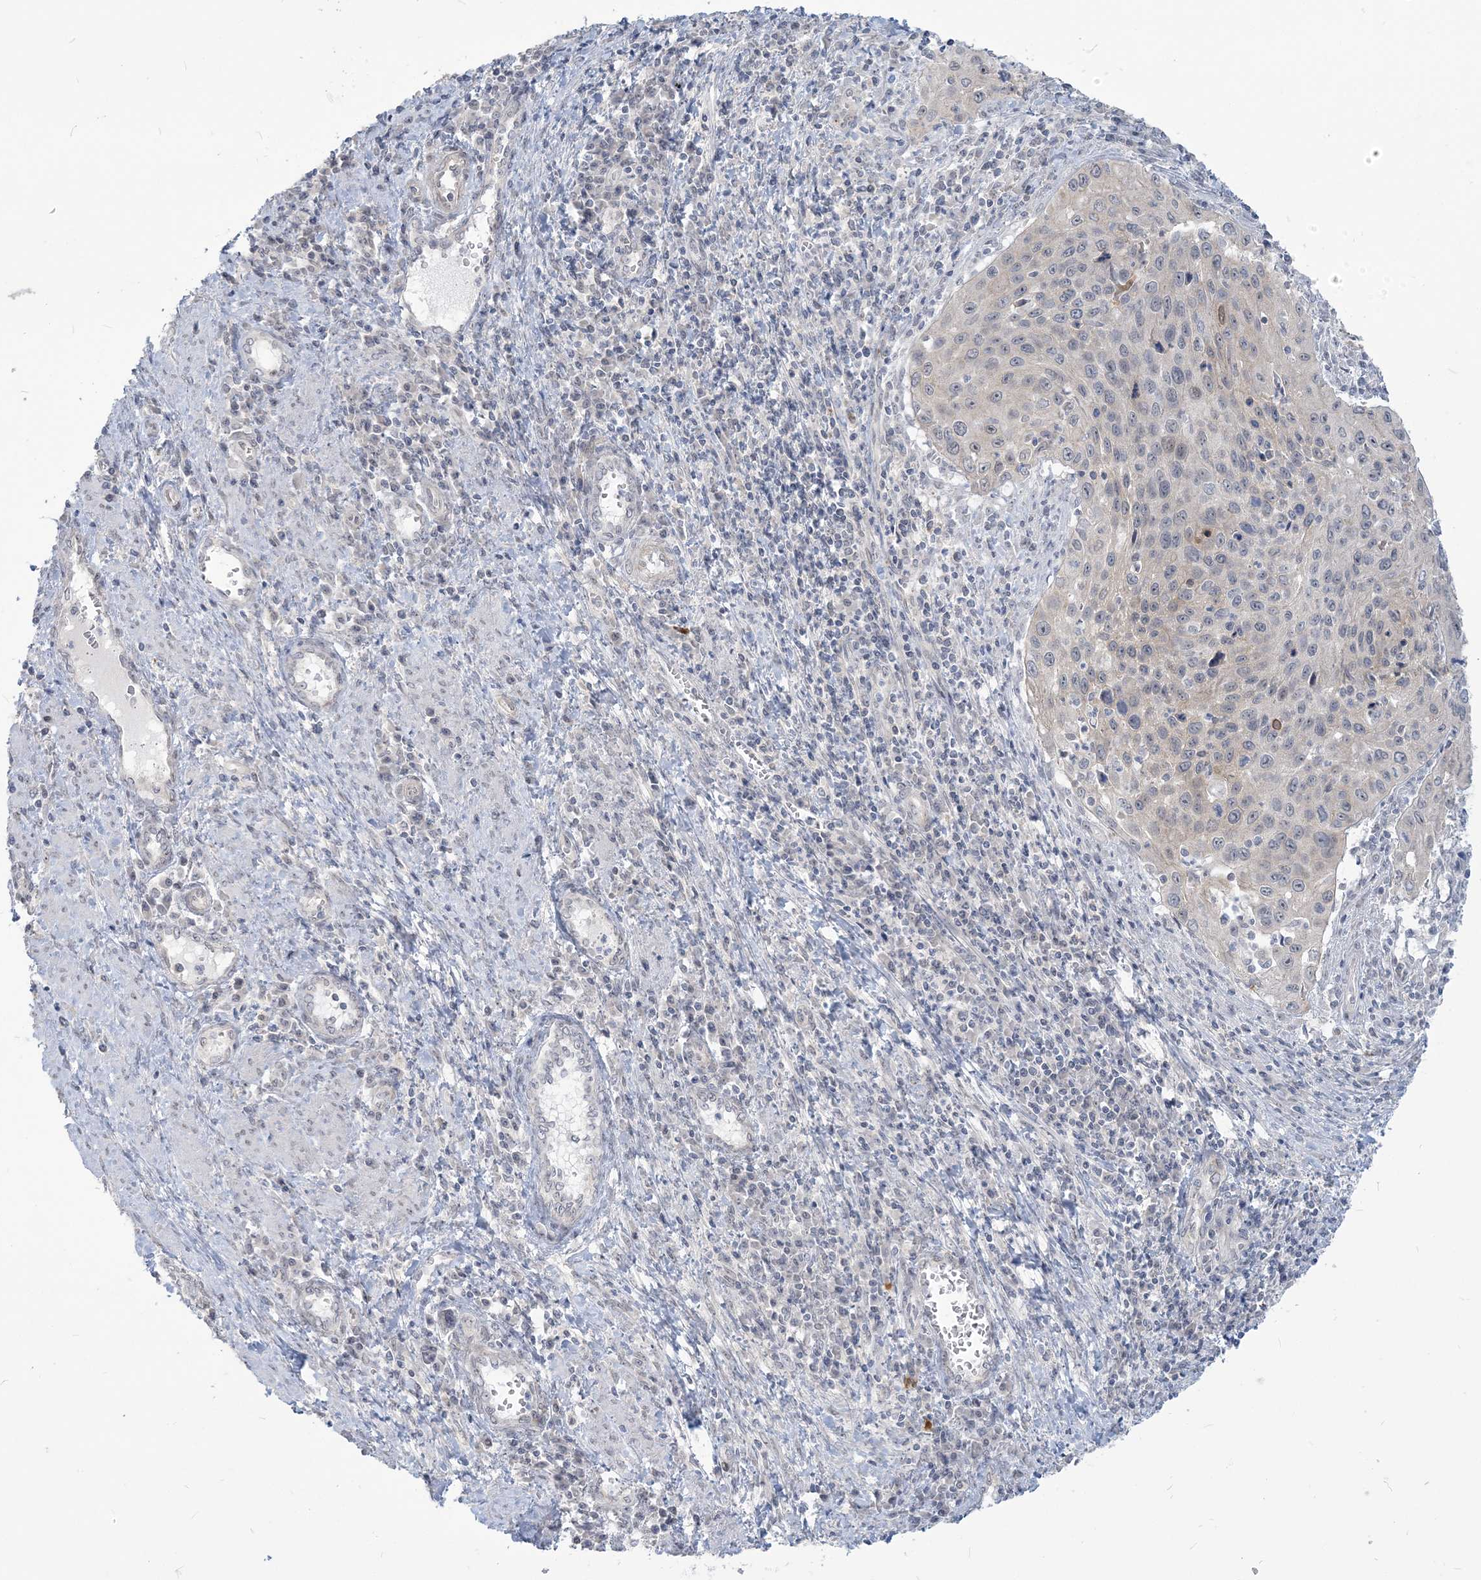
{"staining": {"intensity": "negative", "quantity": "none", "location": "none"}, "tissue": "cervical cancer", "cell_type": "Tumor cells", "image_type": "cancer", "snomed": [{"axis": "morphology", "description": "Squamous cell carcinoma, NOS"}, {"axis": "topography", "description": "Cervix"}], "caption": "This is a histopathology image of IHC staining of cervical cancer, which shows no positivity in tumor cells.", "gene": "SDAD1", "patient": {"sex": "female", "age": 32}}